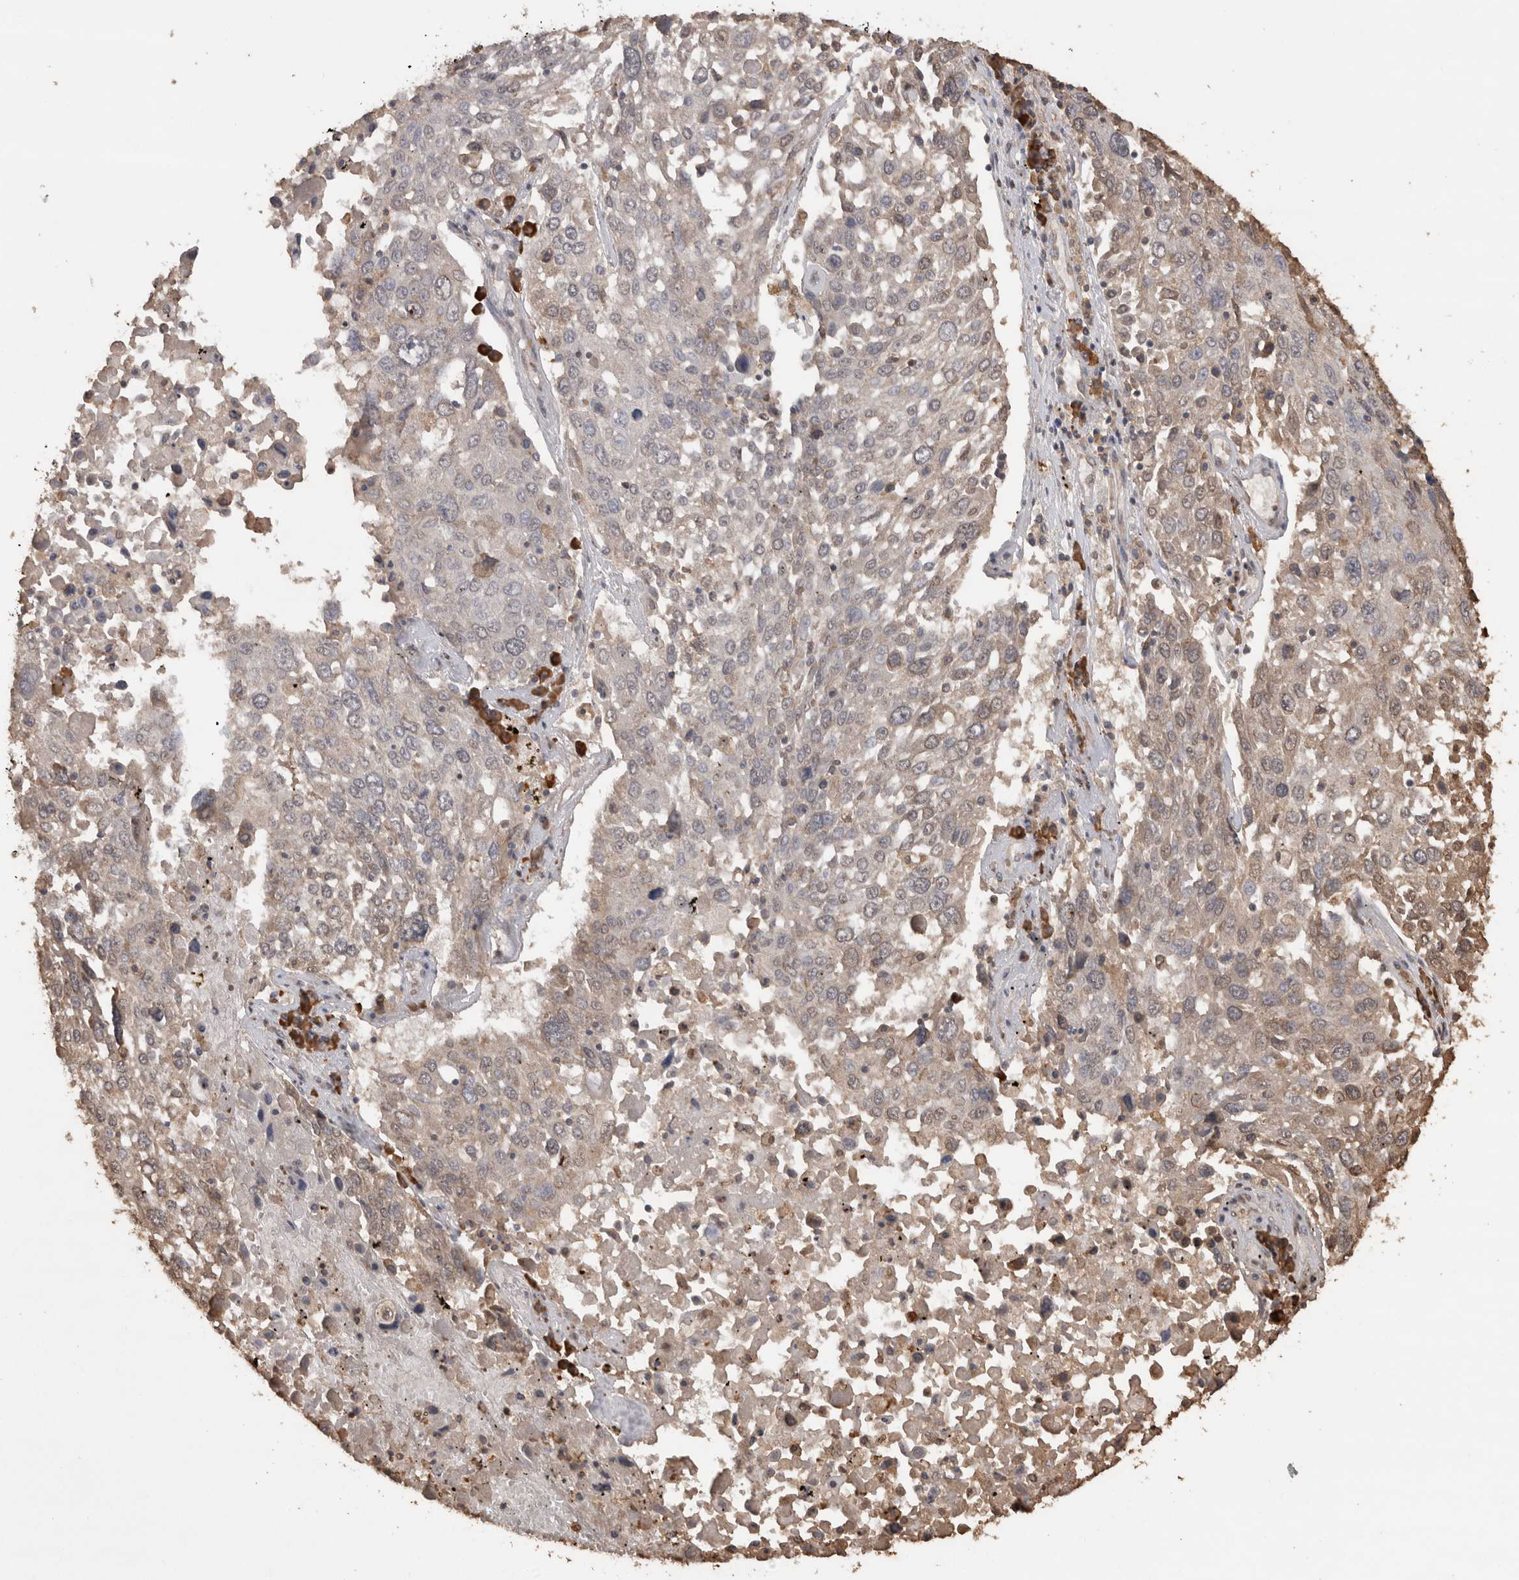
{"staining": {"intensity": "weak", "quantity": "25%-75%", "location": "cytoplasmic/membranous,nuclear"}, "tissue": "lung cancer", "cell_type": "Tumor cells", "image_type": "cancer", "snomed": [{"axis": "morphology", "description": "Squamous cell carcinoma, NOS"}, {"axis": "topography", "description": "Lung"}], "caption": "Lung cancer (squamous cell carcinoma) stained with a protein marker shows weak staining in tumor cells.", "gene": "CRELD2", "patient": {"sex": "male", "age": 65}}